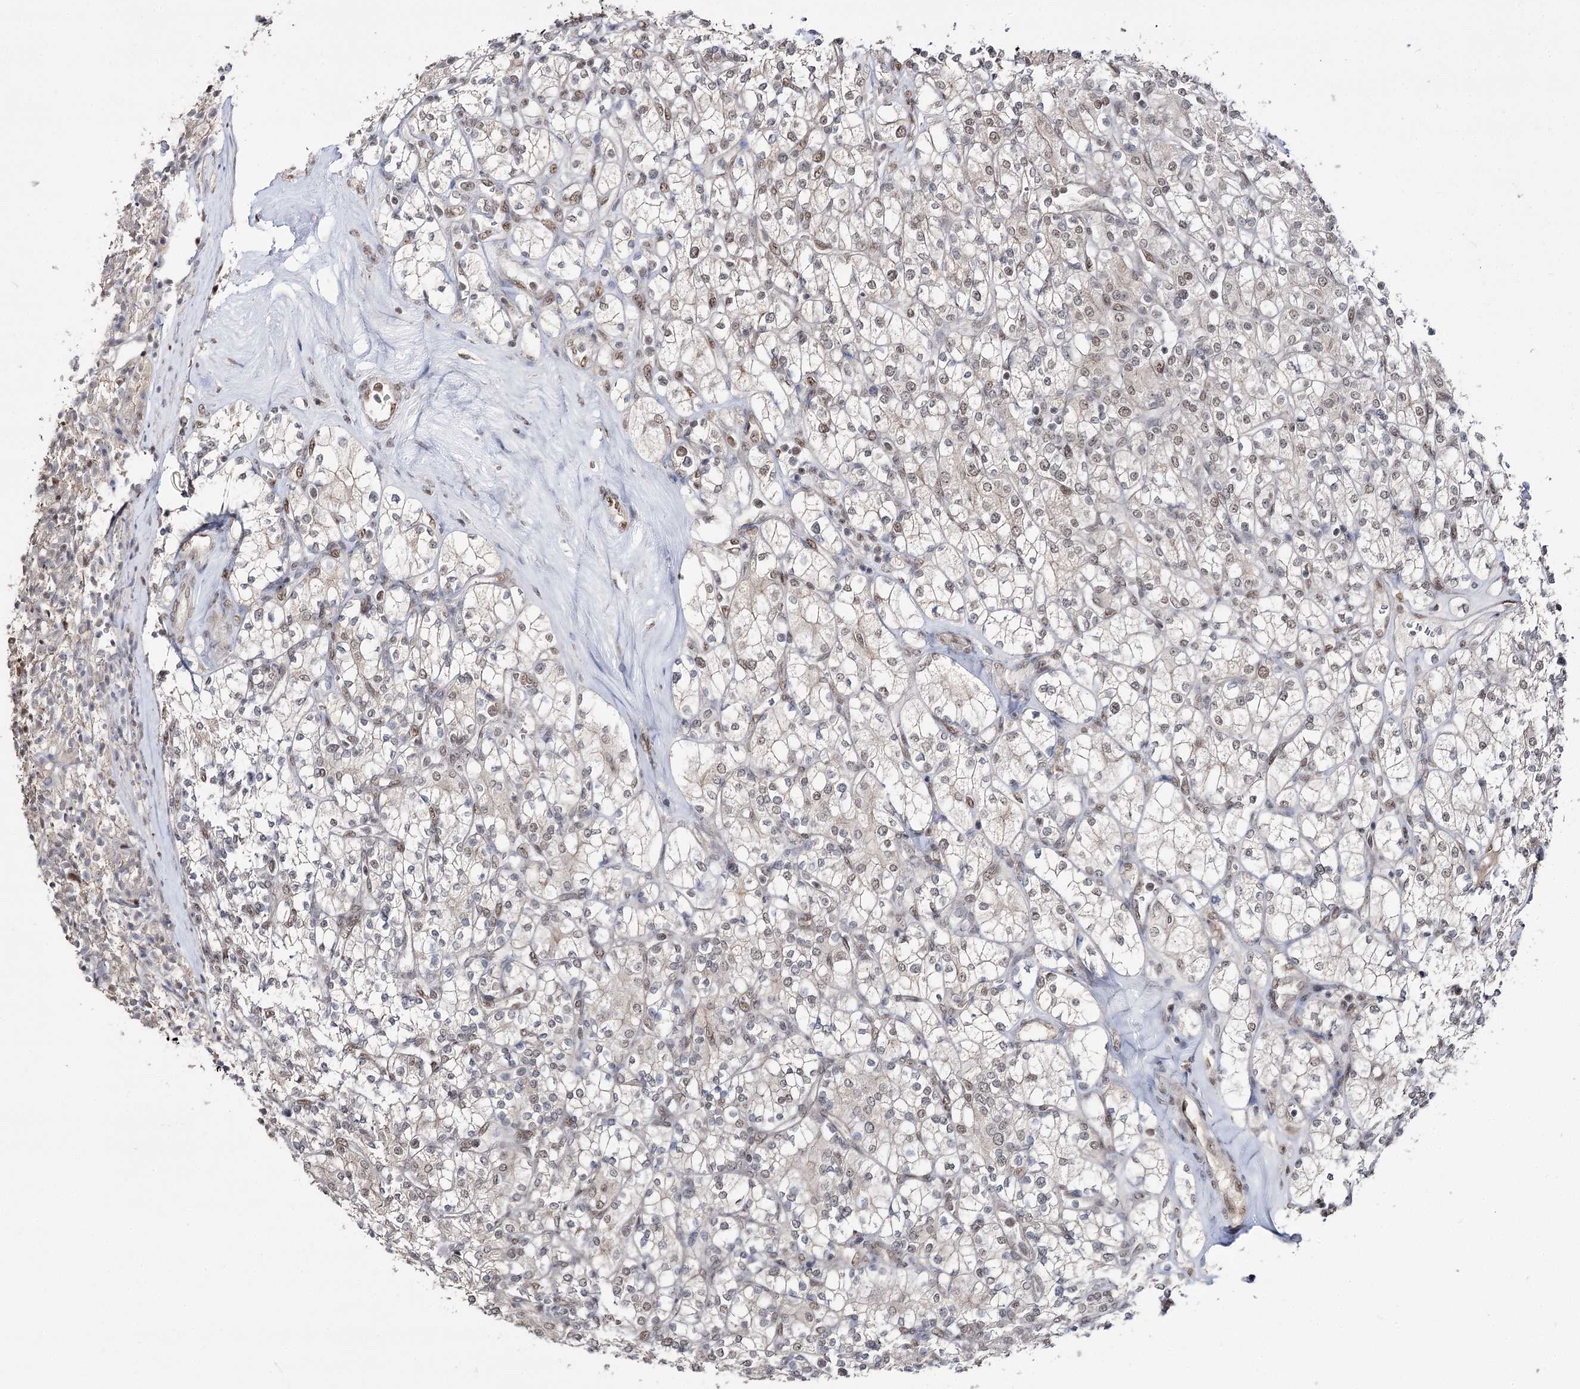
{"staining": {"intensity": "moderate", "quantity": "<25%", "location": "cytoplasmic/membranous,nuclear"}, "tissue": "renal cancer", "cell_type": "Tumor cells", "image_type": "cancer", "snomed": [{"axis": "morphology", "description": "Adenocarcinoma, NOS"}, {"axis": "topography", "description": "Kidney"}], "caption": "Moderate cytoplasmic/membranous and nuclear staining for a protein is seen in about <25% of tumor cells of adenocarcinoma (renal) using IHC.", "gene": "VGLL4", "patient": {"sex": "male", "age": 77}}